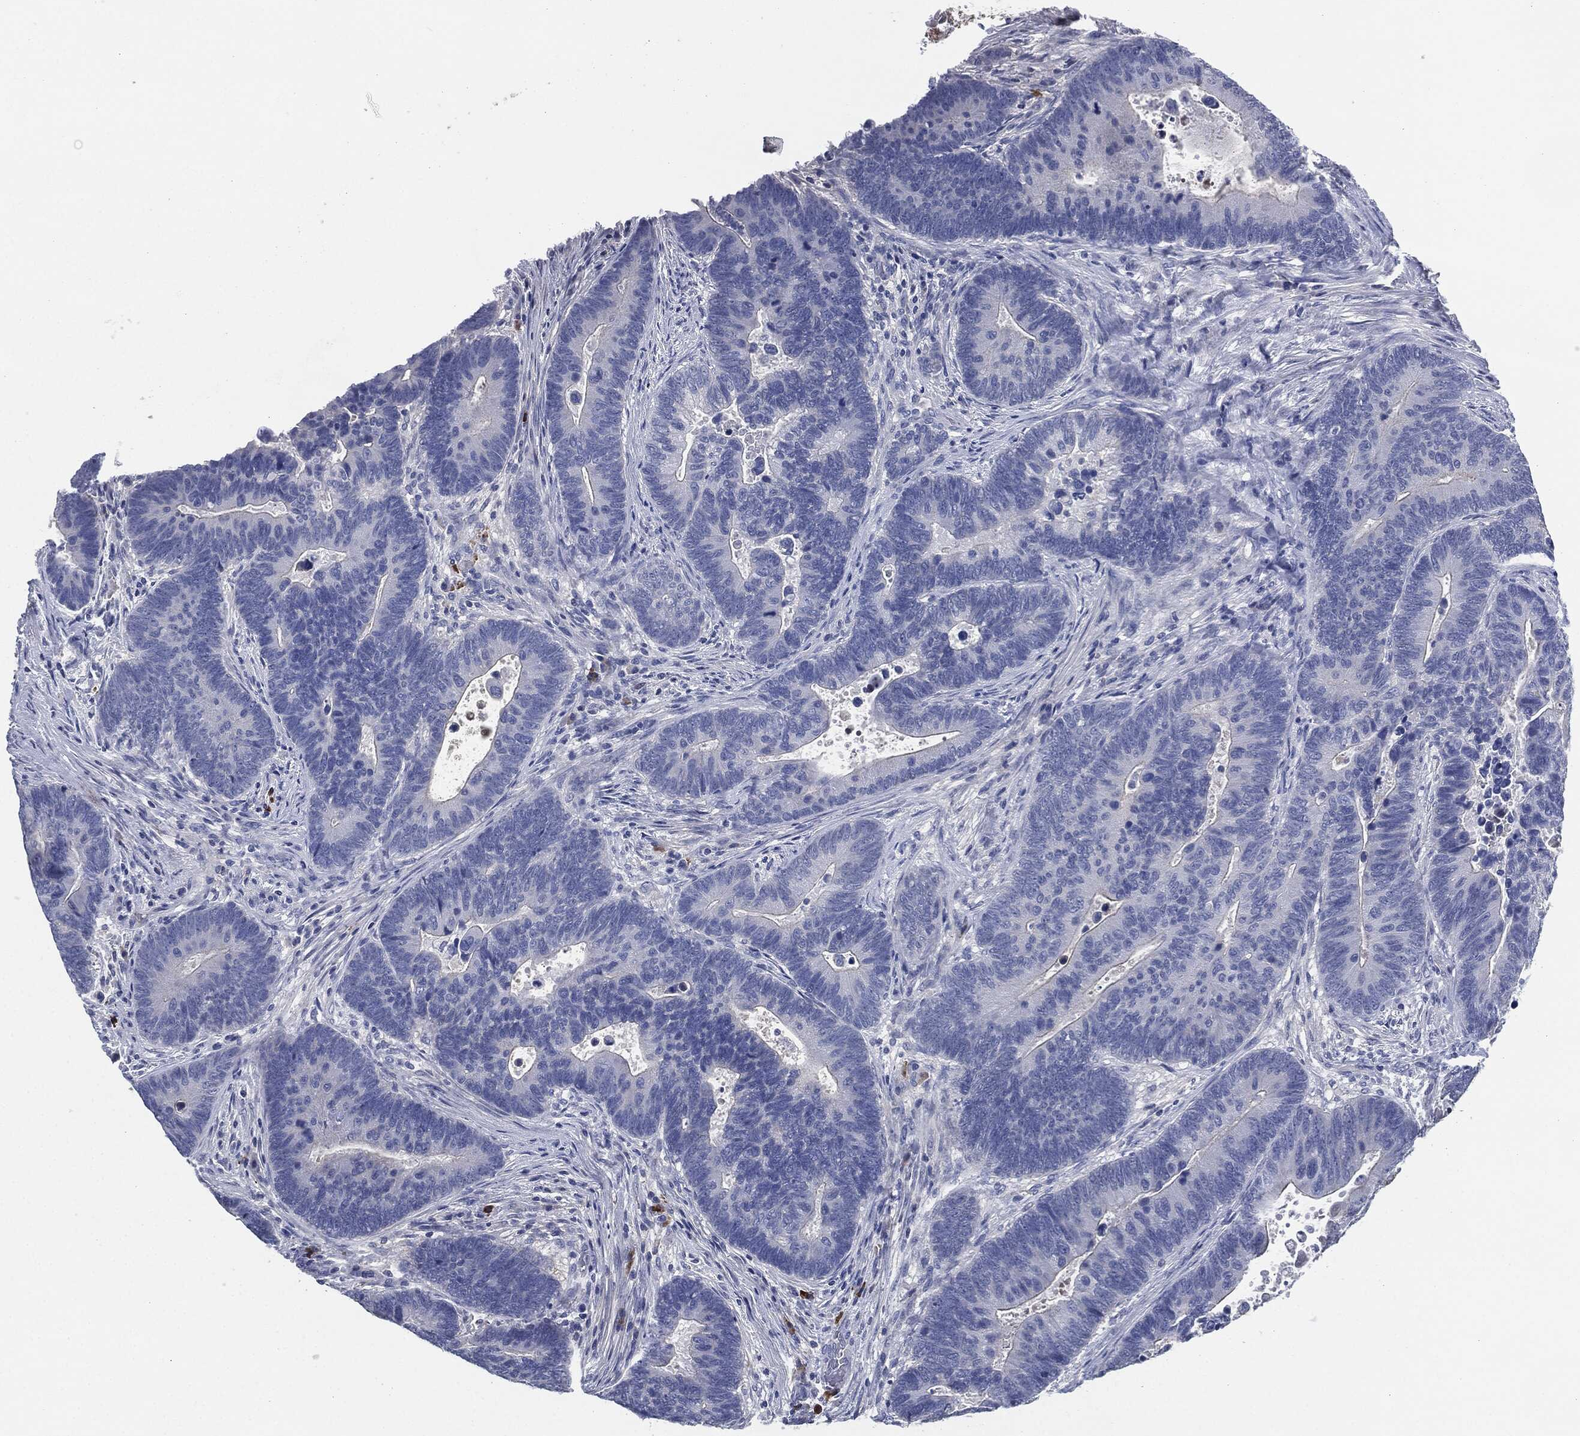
{"staining": {"intensity": "negative", "quantity": "none", "location": "none"}, "tissue": "colorectal cancer", "cell_type": "Tumor cells", "image_type": "cancer", "snomed": [{"axis": "morphology", "description": "Adenocarcinoma, NOS"}, {"axis": "topography", "description": "Colon"}], "caption": "Human colorectal cancer stained for a protein using immunohistochemistry (IHC) exhibits no staining in tumor cells.", "gene": "CD27", "patient": {"sex": "male", "age": 75}}